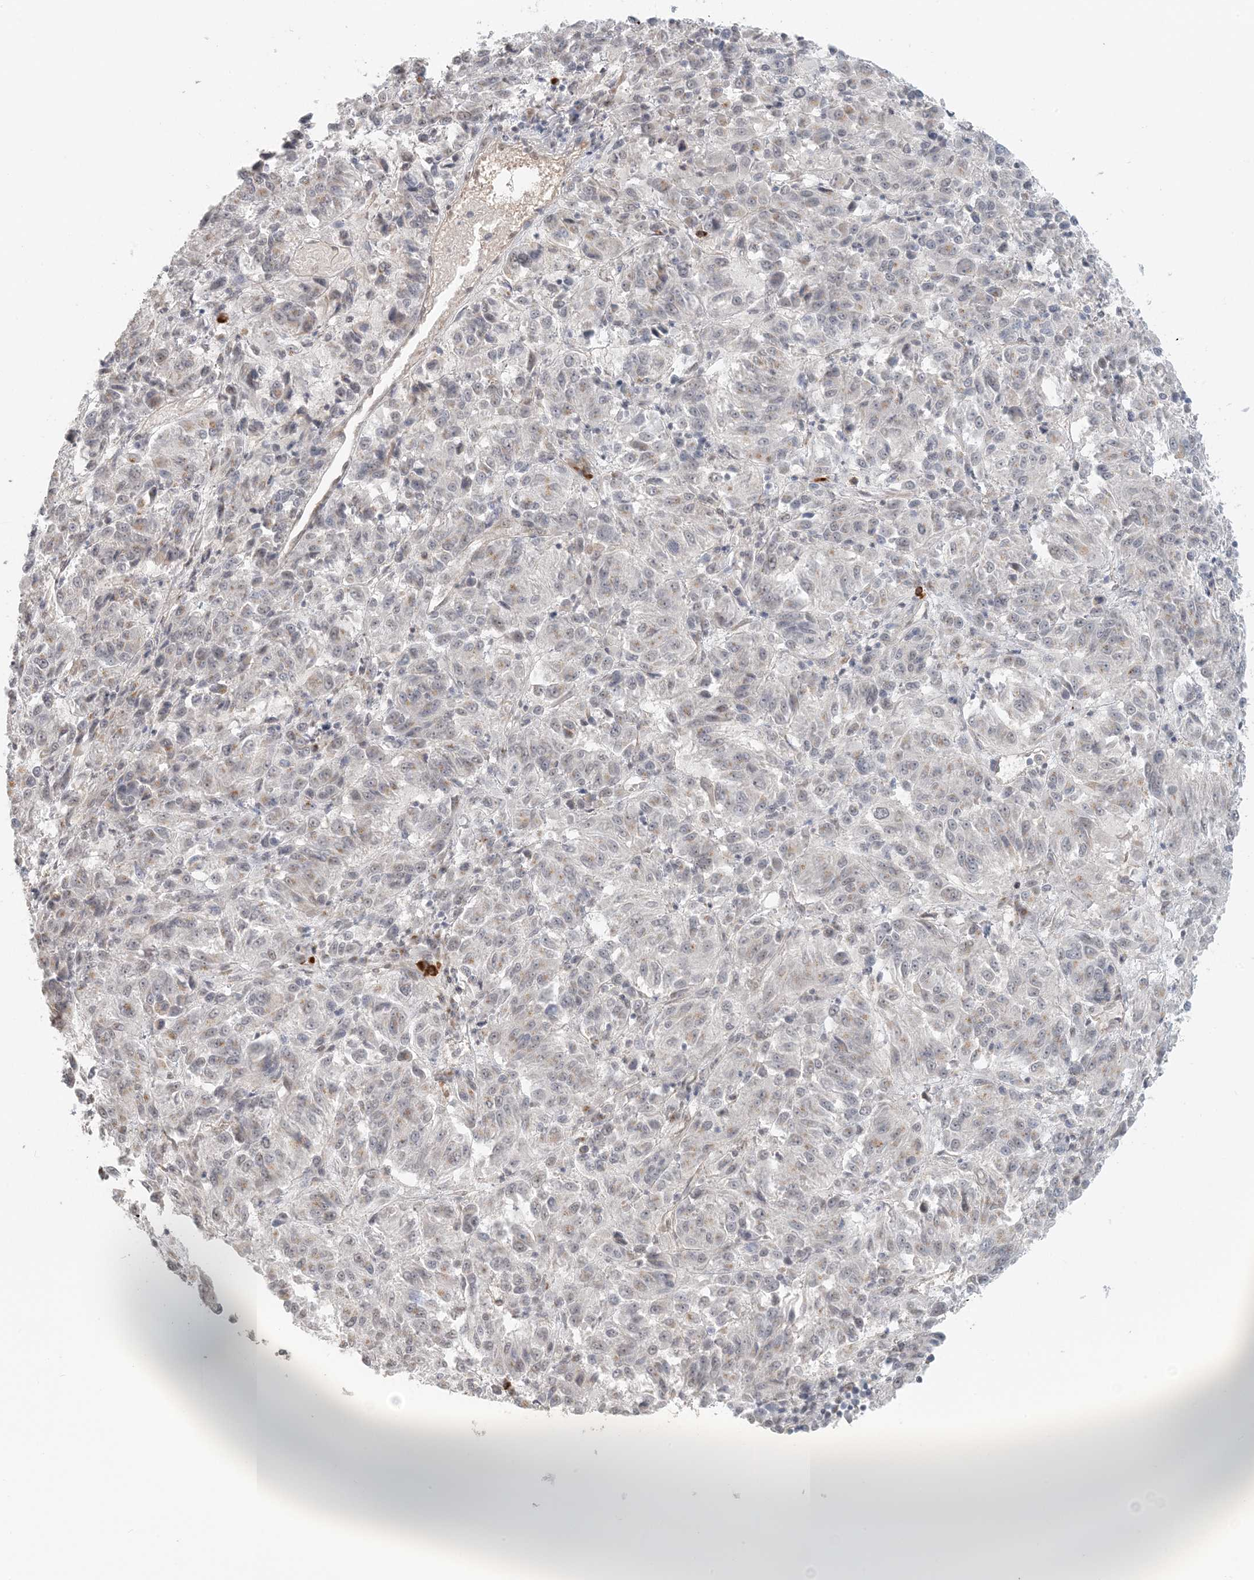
{"staining": {"intensity": "negative", "quantity": "none", "location": "none"}, "tissue": "melanoma", "cell_type": "Tumor cells", "image_type": "cancer", "snomed": [{"axis": "morphology", "description": "Malignant melanoma, Metastatic site"}, {"axis": "topography", "description": "Lung"}], "caption": "IHC of malignant melanoma (metastatic site) shows no staining in tumor cells.", "gene": "ZCCHC4", "patient": {"sex": "male", "age": 64}}